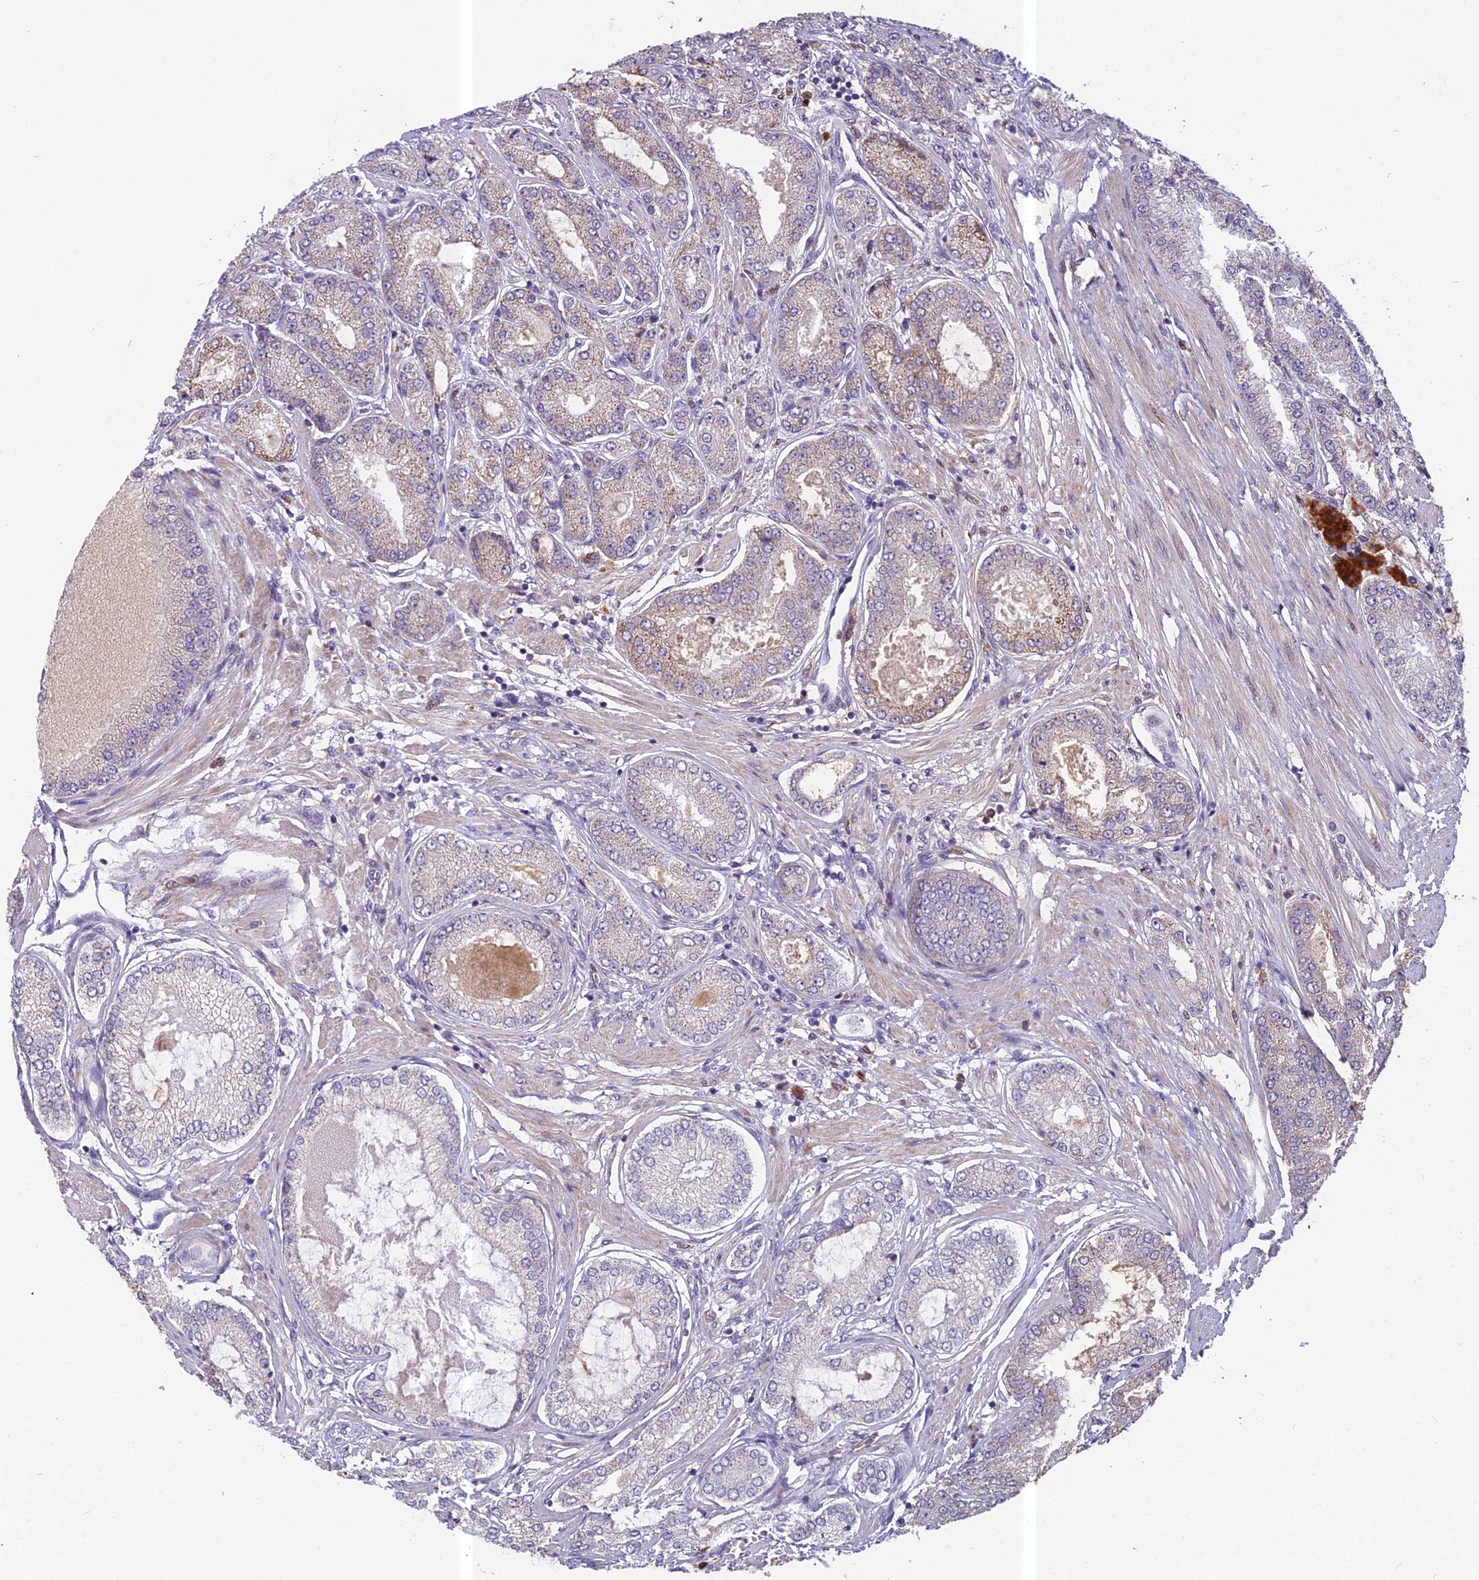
{"staining": {"intensity": "weak", "quantity": "<25%", "location": "cytoplasmic/membranous"}, "tissue": "prostate cancer", "cell_type": "Tumor cells", "image_type": "cancer", "snomed": [{"axis": "morphology", "description": "Adenocarcinoma, High grade"}, {"axis": "topography", "description": "Prostate"}], "caption": "High power microscopy histopathology image of an immunohistochemistry (IHC) micrograph of prostate high-grade adenocarcinoma, revealing no significant expression in tumor cells.", "gene": "ENSG00000188897", "patient": {"sex": "male", "age": 71}}